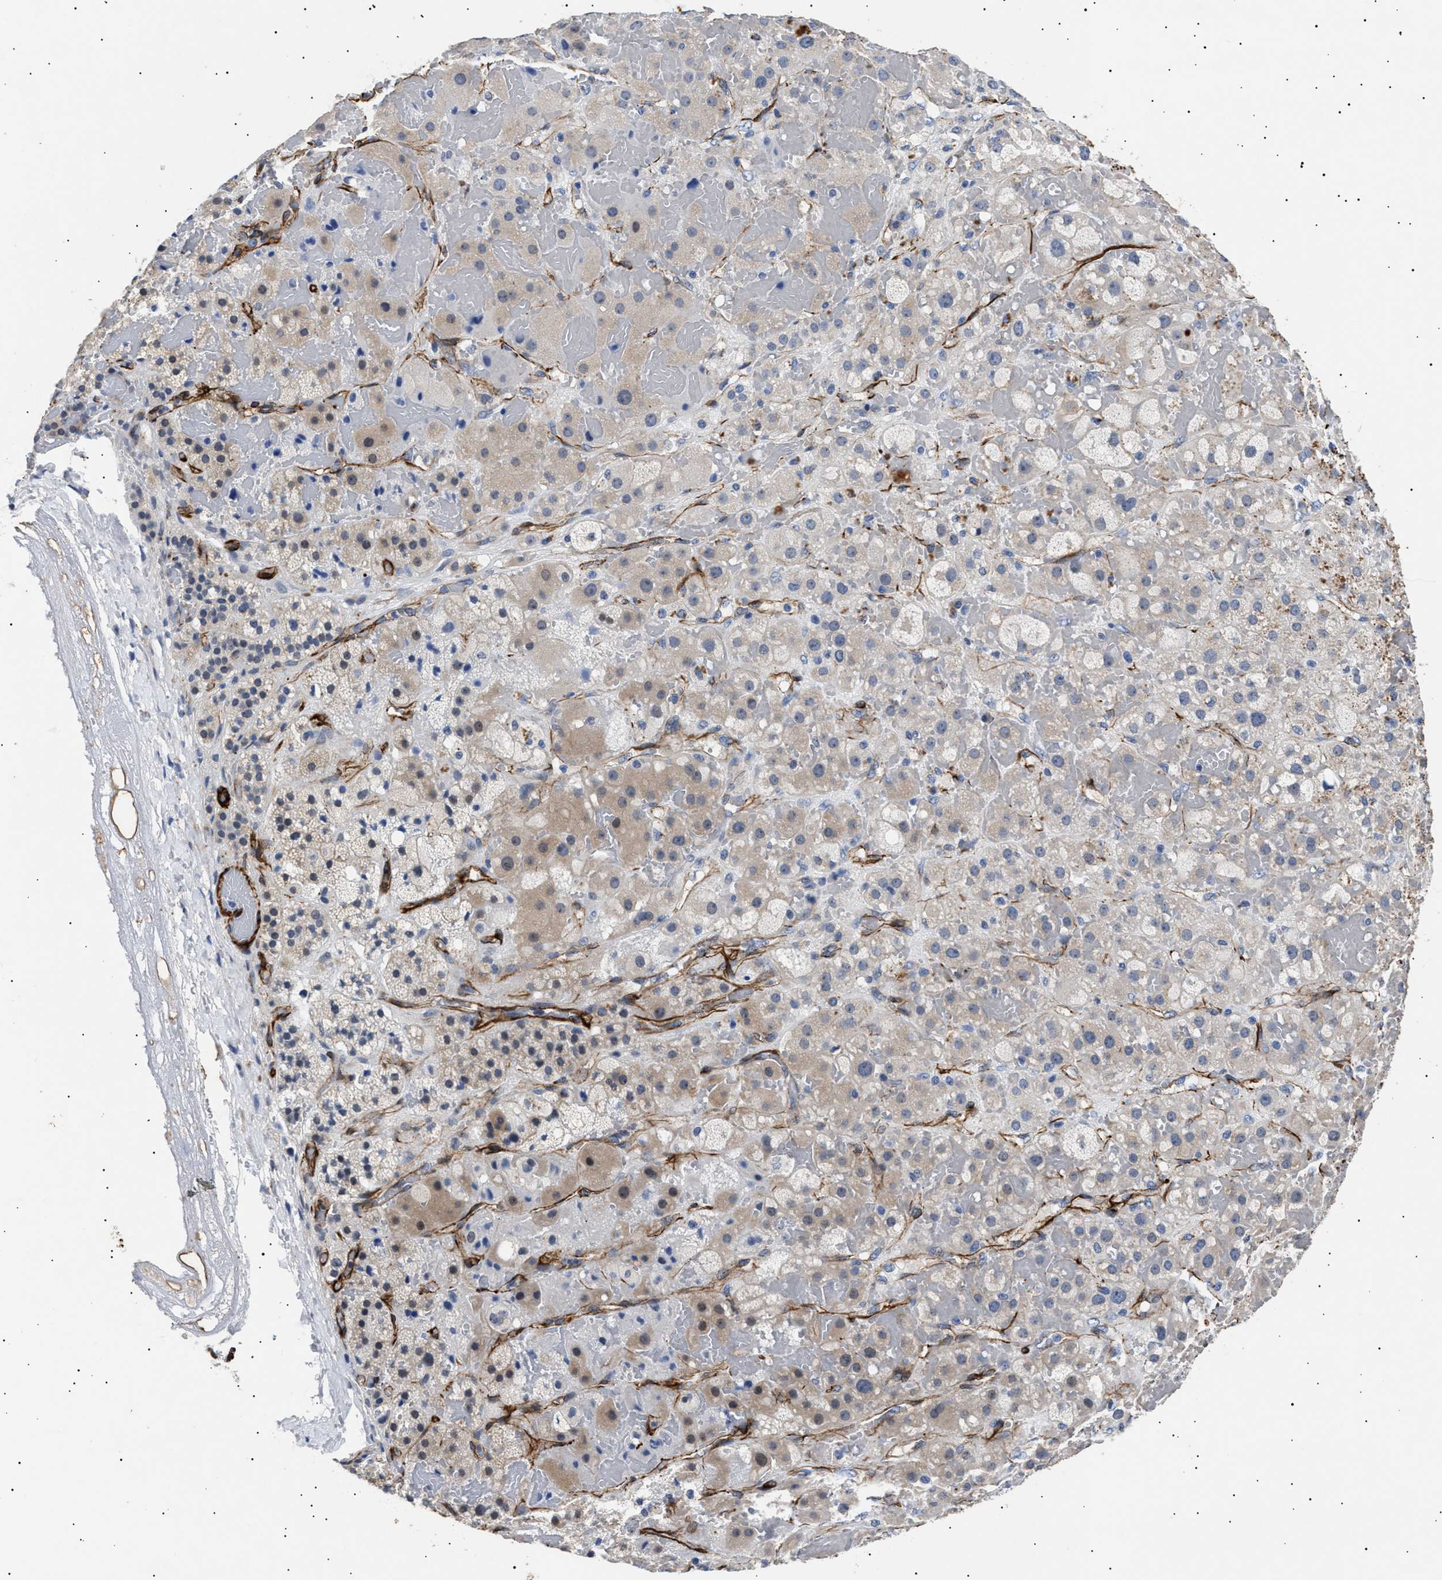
{"staining": {"intensity": "moderate", "quantity": "<25%", "location": "cytoplasmic/membranous"}, "tissue": "adrenal gland", "cell_type": "Glandular cells", "image_type": "normal", "snomed": [{"axis": "morphology", "description": "Normal tissue, NOS"}, {"axis": "topography", "description": "Adrenal gland"}], "caption": "Immunohistochemical staining of benign adrenal gland demonstrates <25% levels of moderate cytoplasmic/membranous protein positivity in approximately <25% of glandular cells.", "gene": "OLFML2A", "patient": {"sex": "female", "age": 47}}